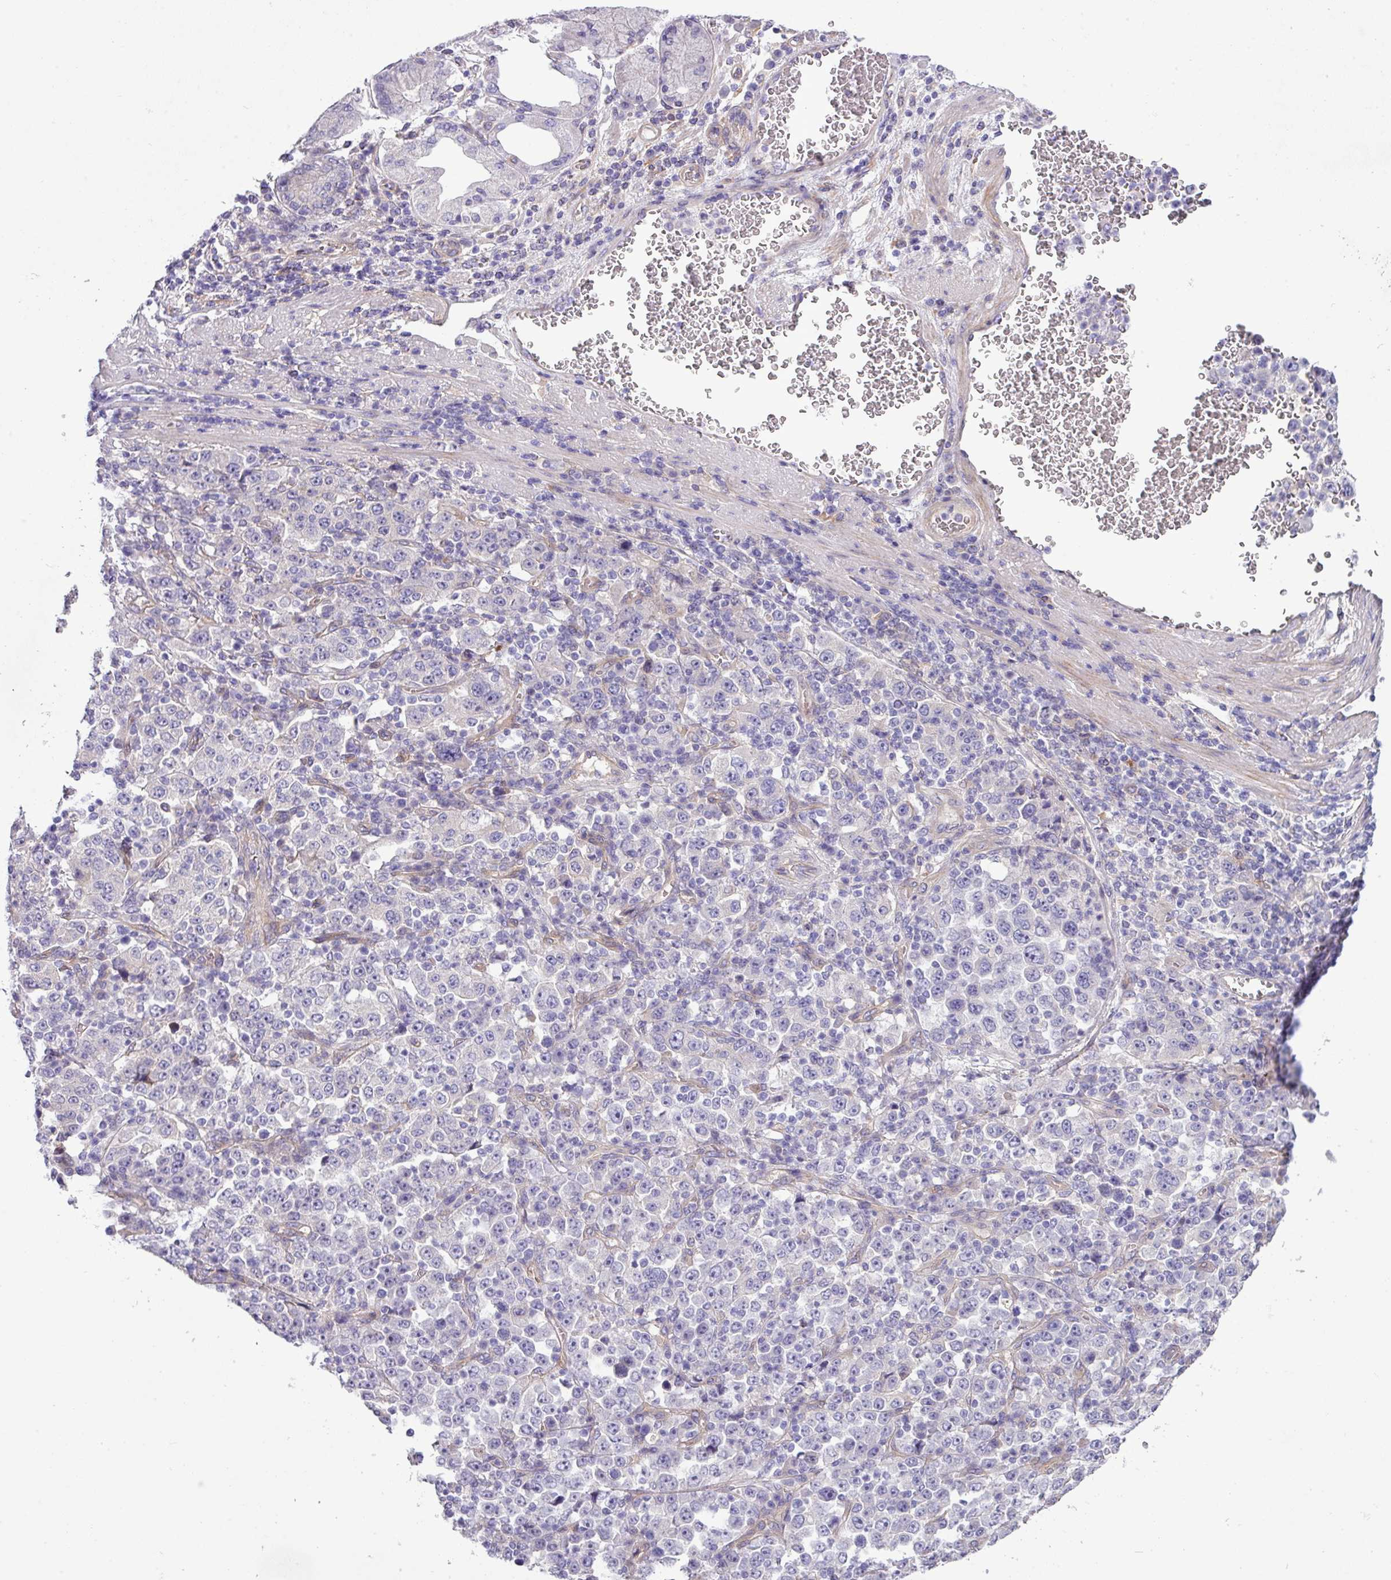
{"staining": {"intensity": "negative", "quantity": "none", "location": "none"}, "tissue": "stomach cancer", "cell_type": "Tumor cells", "image_type": "cancer", "snomed": [{"axis": "morphology", "description": "Normal tissue, NOS"}, {"axis": "morphology", "description": "Adenocarcinoma, NOS"}, {"axis": "topography", "description": "Stomach, upper"}, {"axis": "topography", "description": "Stomach"}], "caption": "Image shows no protein positivity in tumor cells of stomach adenocarcinoma tissue.", "gene": "KIRREL3", "patient": {"sex": "male", "age": 59}}